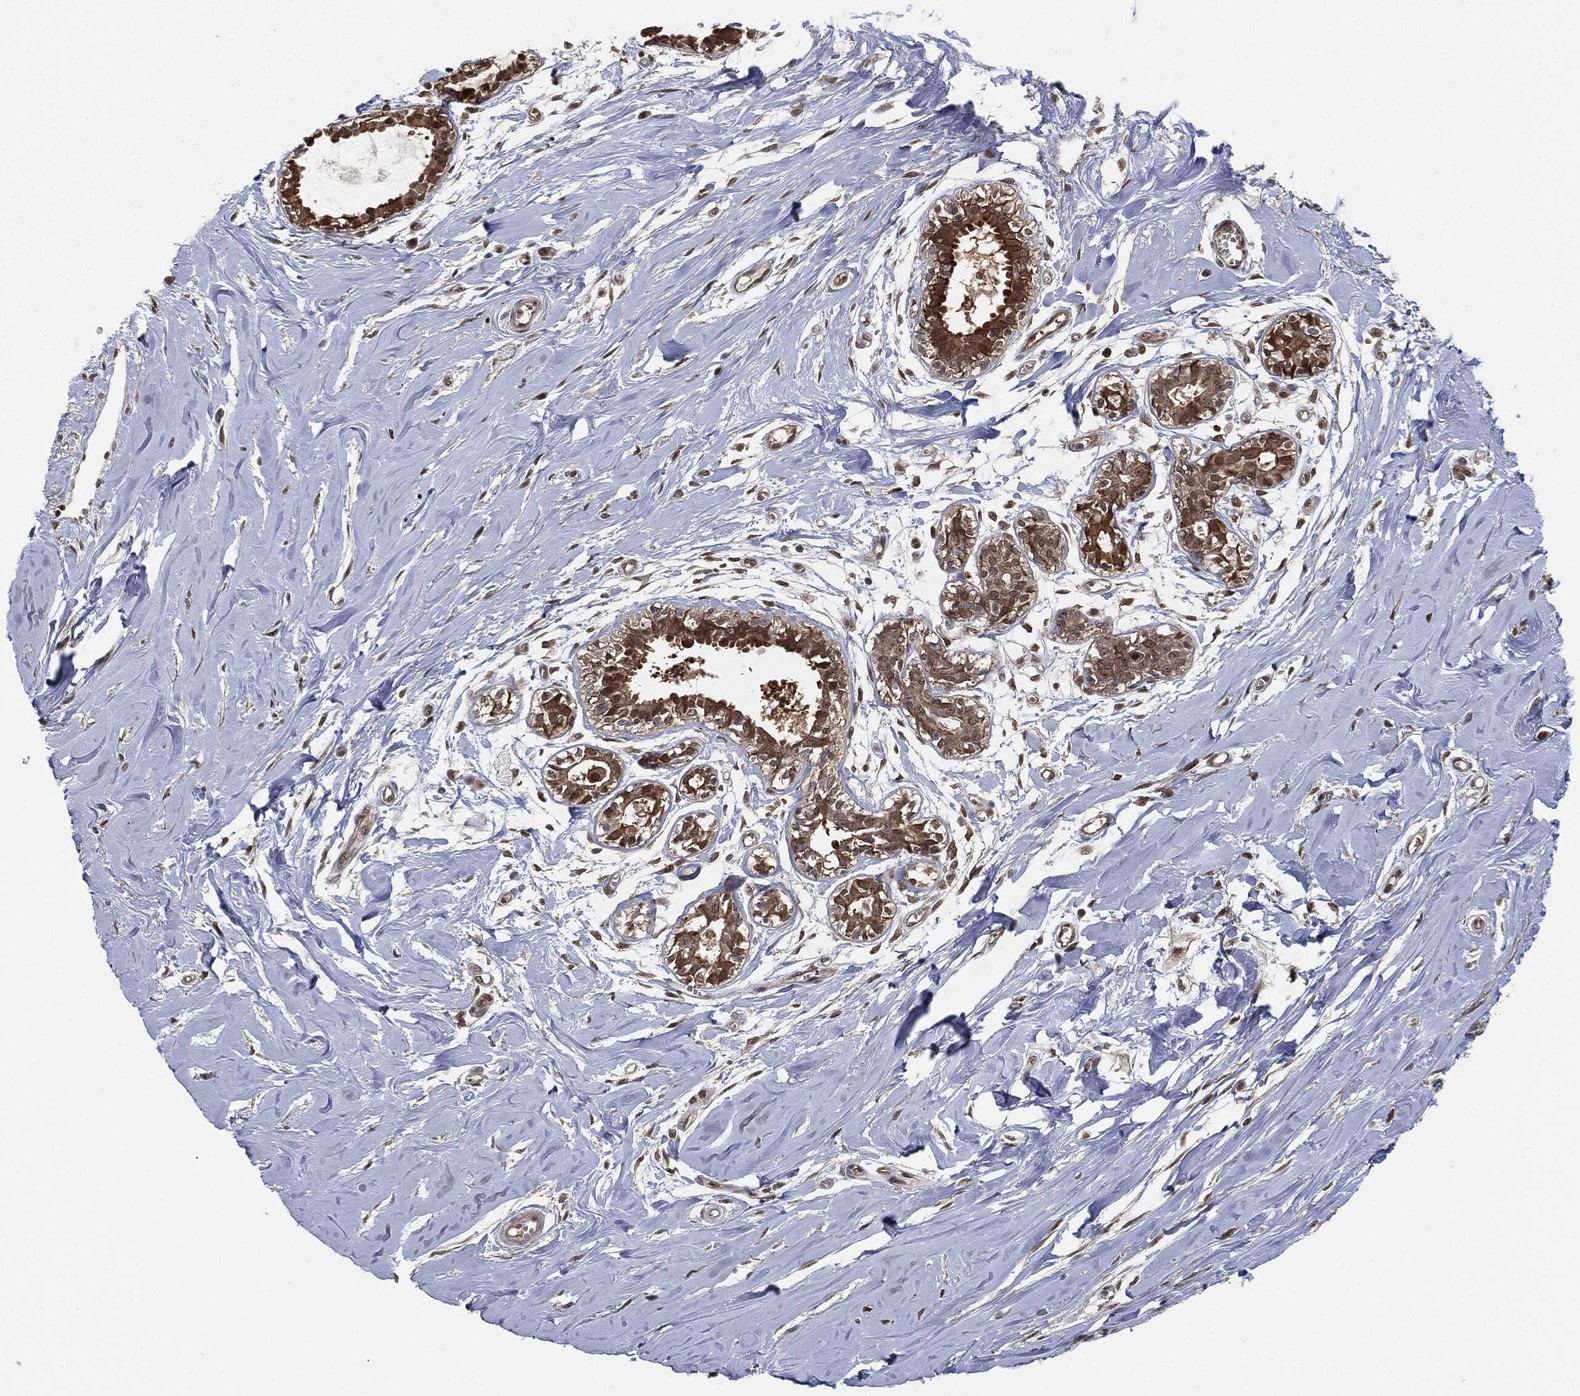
{"staining": {"intensity": "moderate", "quantity": ">75%", "location": "cytoplasmic/membranous,nuclear"}, "tissue": "soft tissue", "cell_type": "Fibroblasts", "image_type": "normal", "snomed": [{"axis": "morphology", "description": "Normal tissue, NOS"}, {"axis": "topography", "description": "Breast"}], "caption": "IHC (DAB (3,3'-diaminobenzidine)) staining of benign human soft tissue shows moderate cytoplasmic/membranous,nuclear protein expression in approximately >75% of fibroblasts. The staining is performed using DAB (3,3'-diaminobenzidine) brown chromogen to label protein expression. The nuclei are counter-stained blue using hematoxylin.", "gene": "CAPRIN2", "patient": {"sex": "female", "age": 49}}